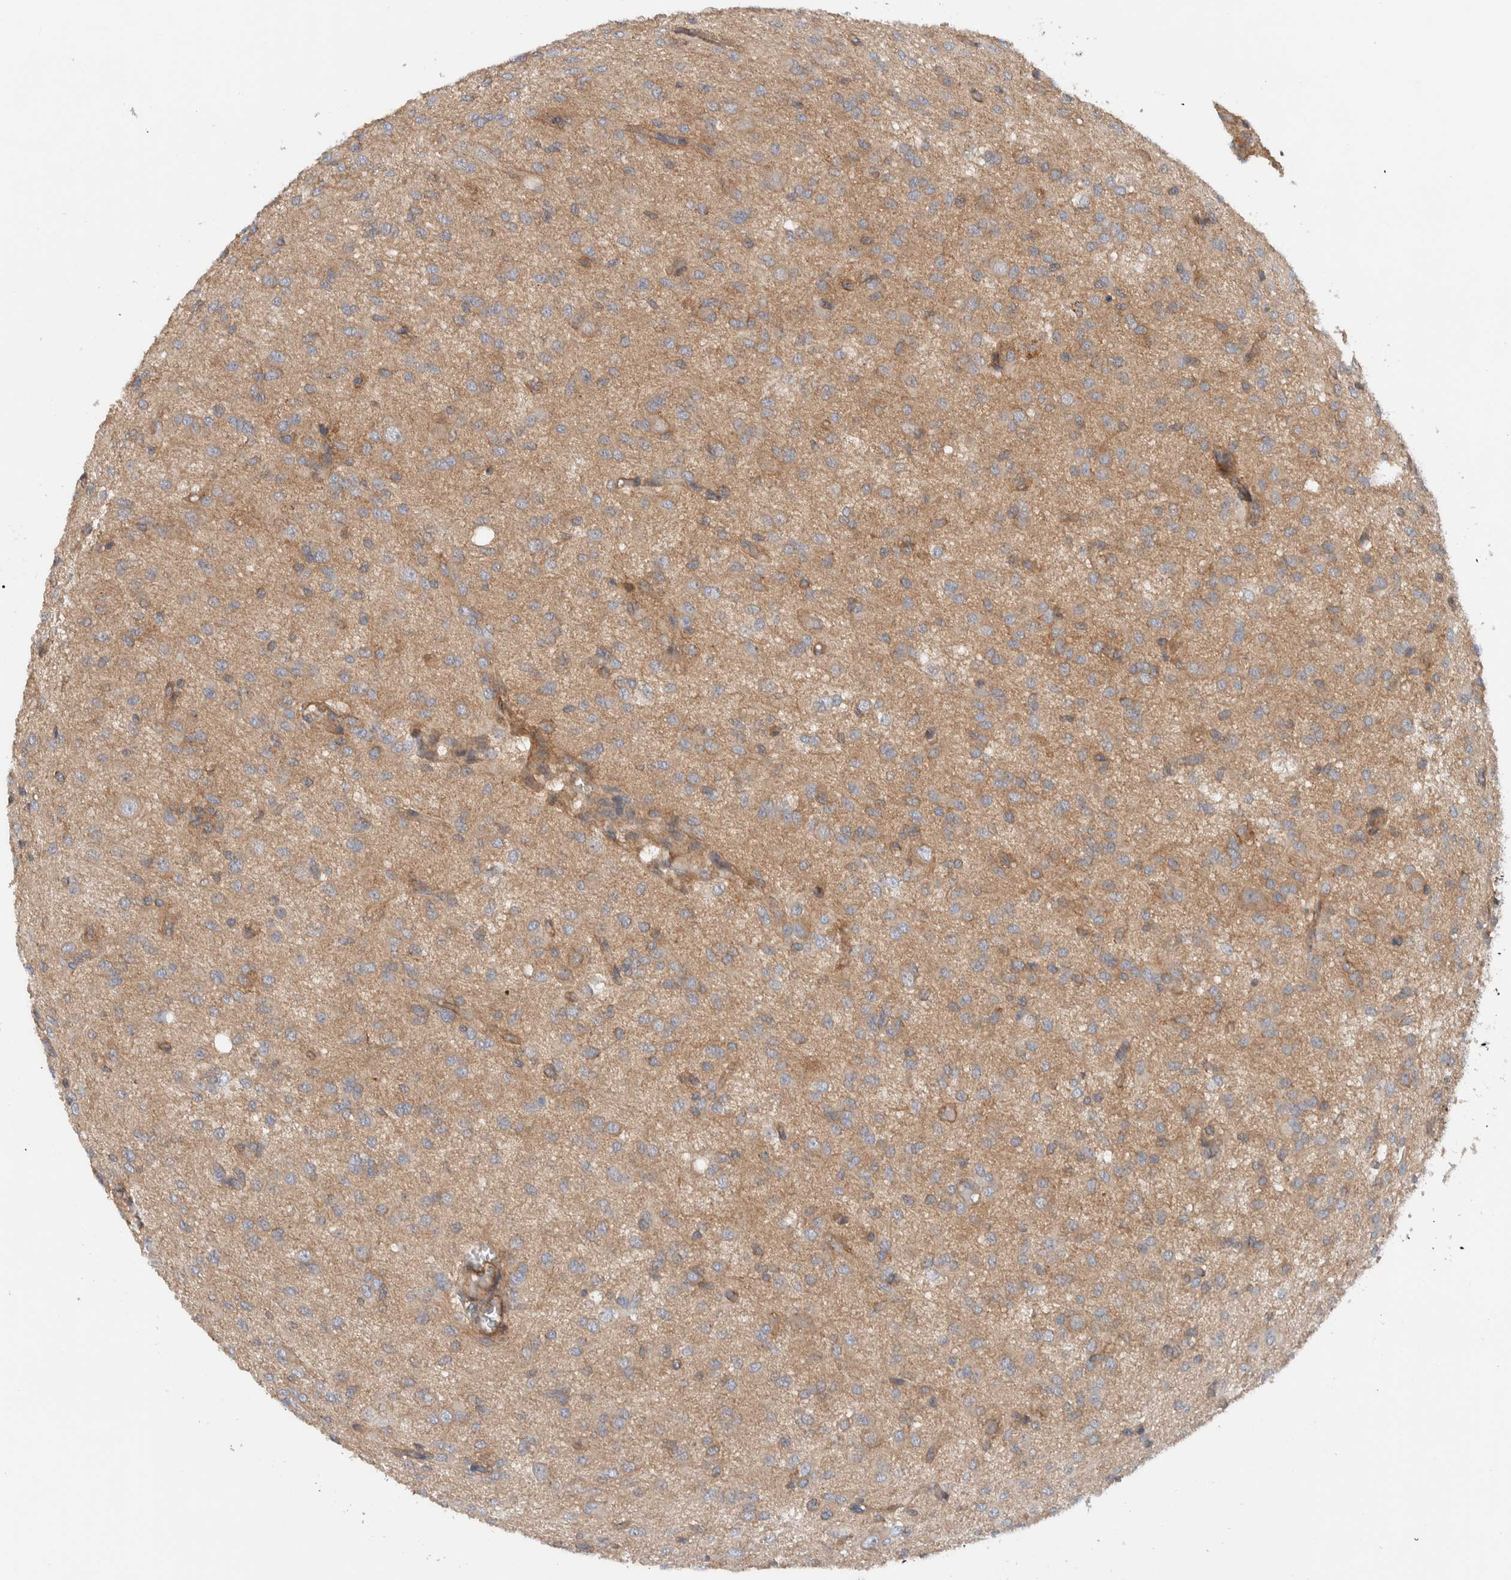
{"staining": {"intensity": "weak", "quantity": ">75%", "location": "cytoplasmic/membranous"}, "tissue": "glioma", "cell_type": "Tumor cells", "image_type": "cancer", "snomed": [{"axis": "morphology", "description": "Glioma, malignant, High grade"}, {"axis": "topography", "description": "Brain"}], "caption": "IHC (DAB) staining of malignant glioma (high-grade) displays weak cytoplasmic/membranous protein expression in approximately >75% of tumor cells.", "gene": "MPRIP", "patient": {"sex": "female", "age": 59}}